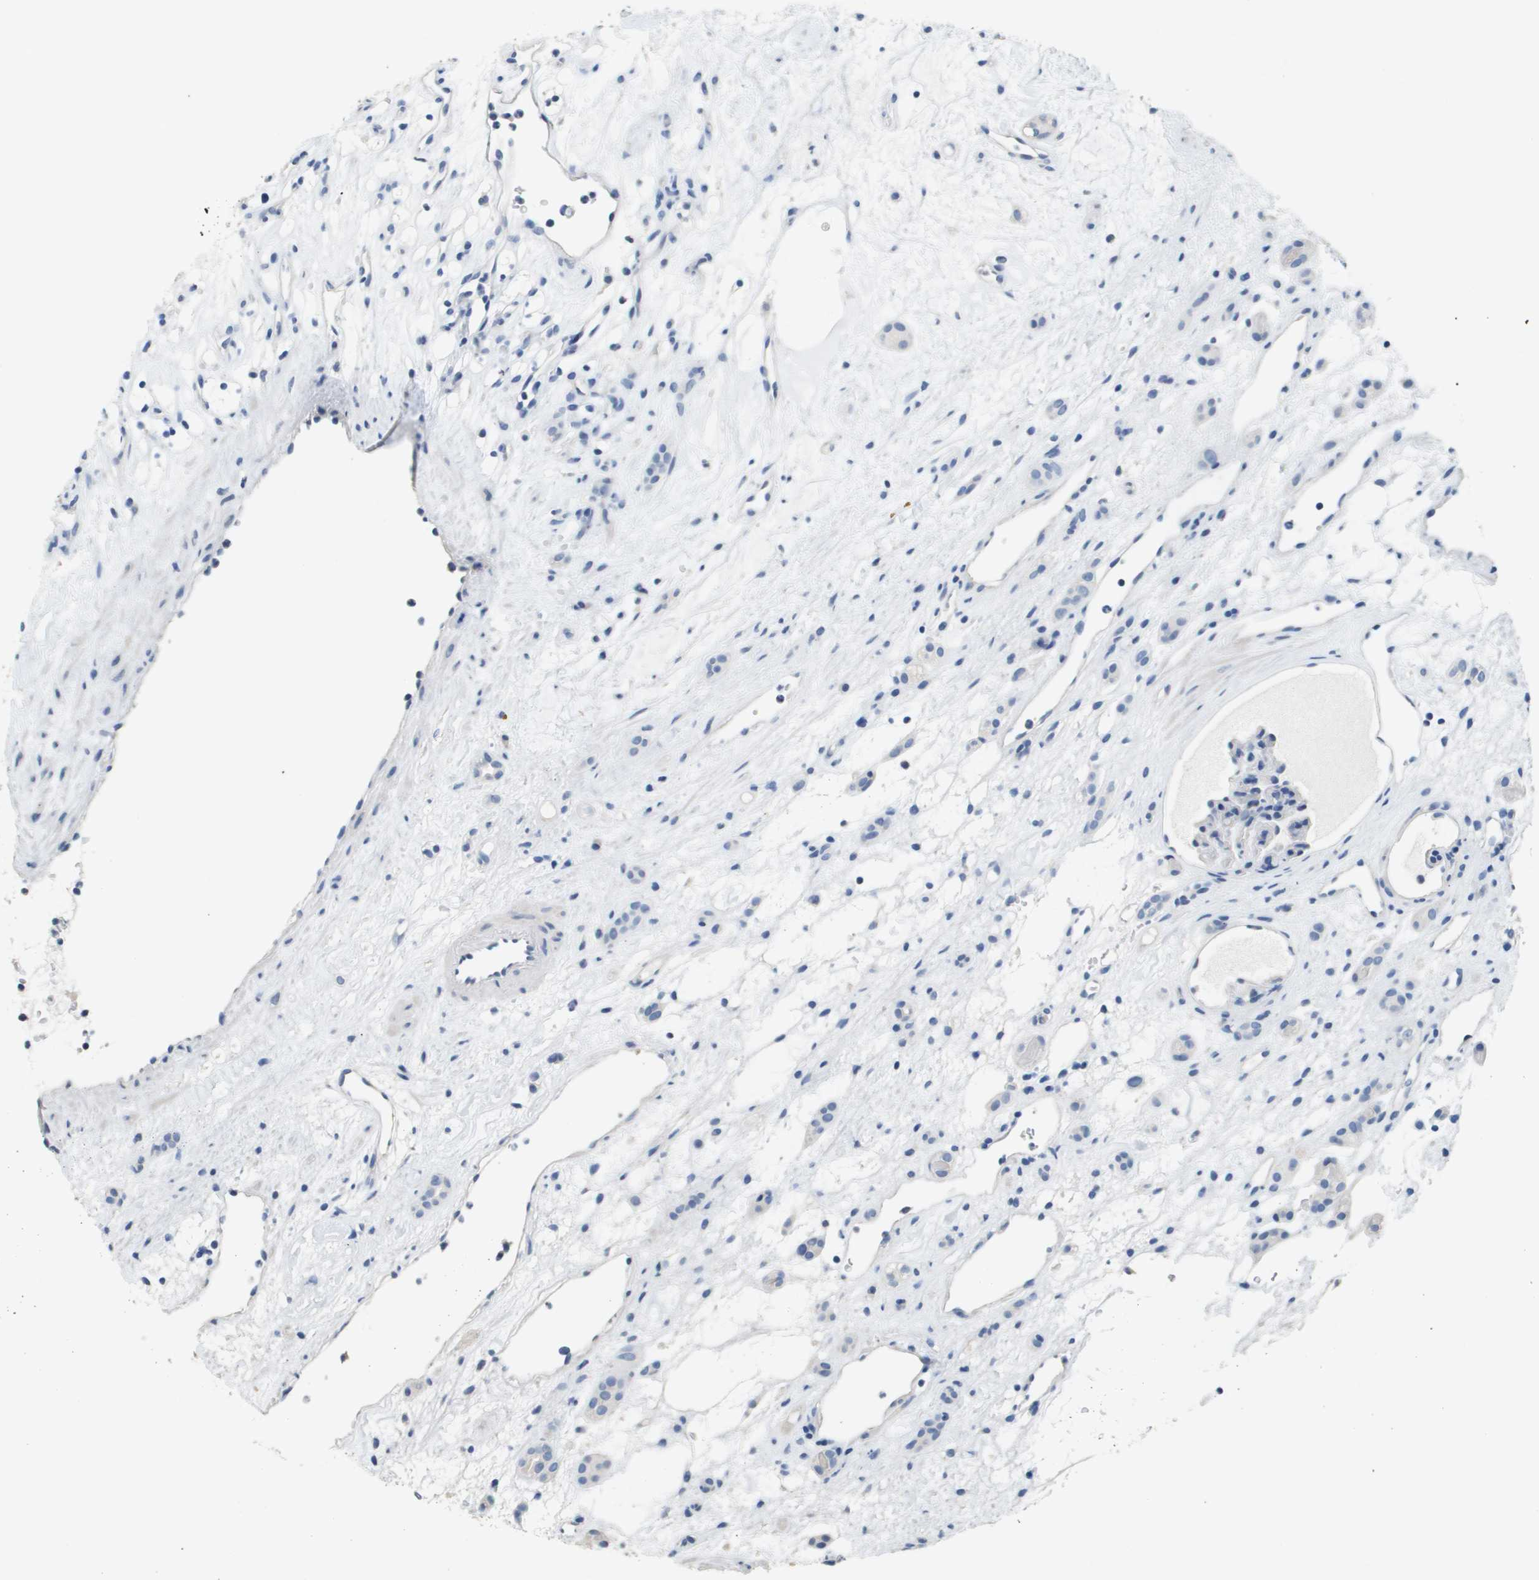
{"staining": {"intensity": "negative", "quantity": "none", "location": "none"}, "tissue": "renal cancer", "cell_type": "Tumor cells", "image_type": "cancer", "snomed": [{"axis": "morphology", "description": "Adenocarcinoma, NOS"}, {"axis": "topography", "description": "Kidney"}], "caption": "The image displays no significant expression in tumor cells of renal adenocarcinoma.", "gene": "MT3", "patient": {"sex": "female", "age": 60}}